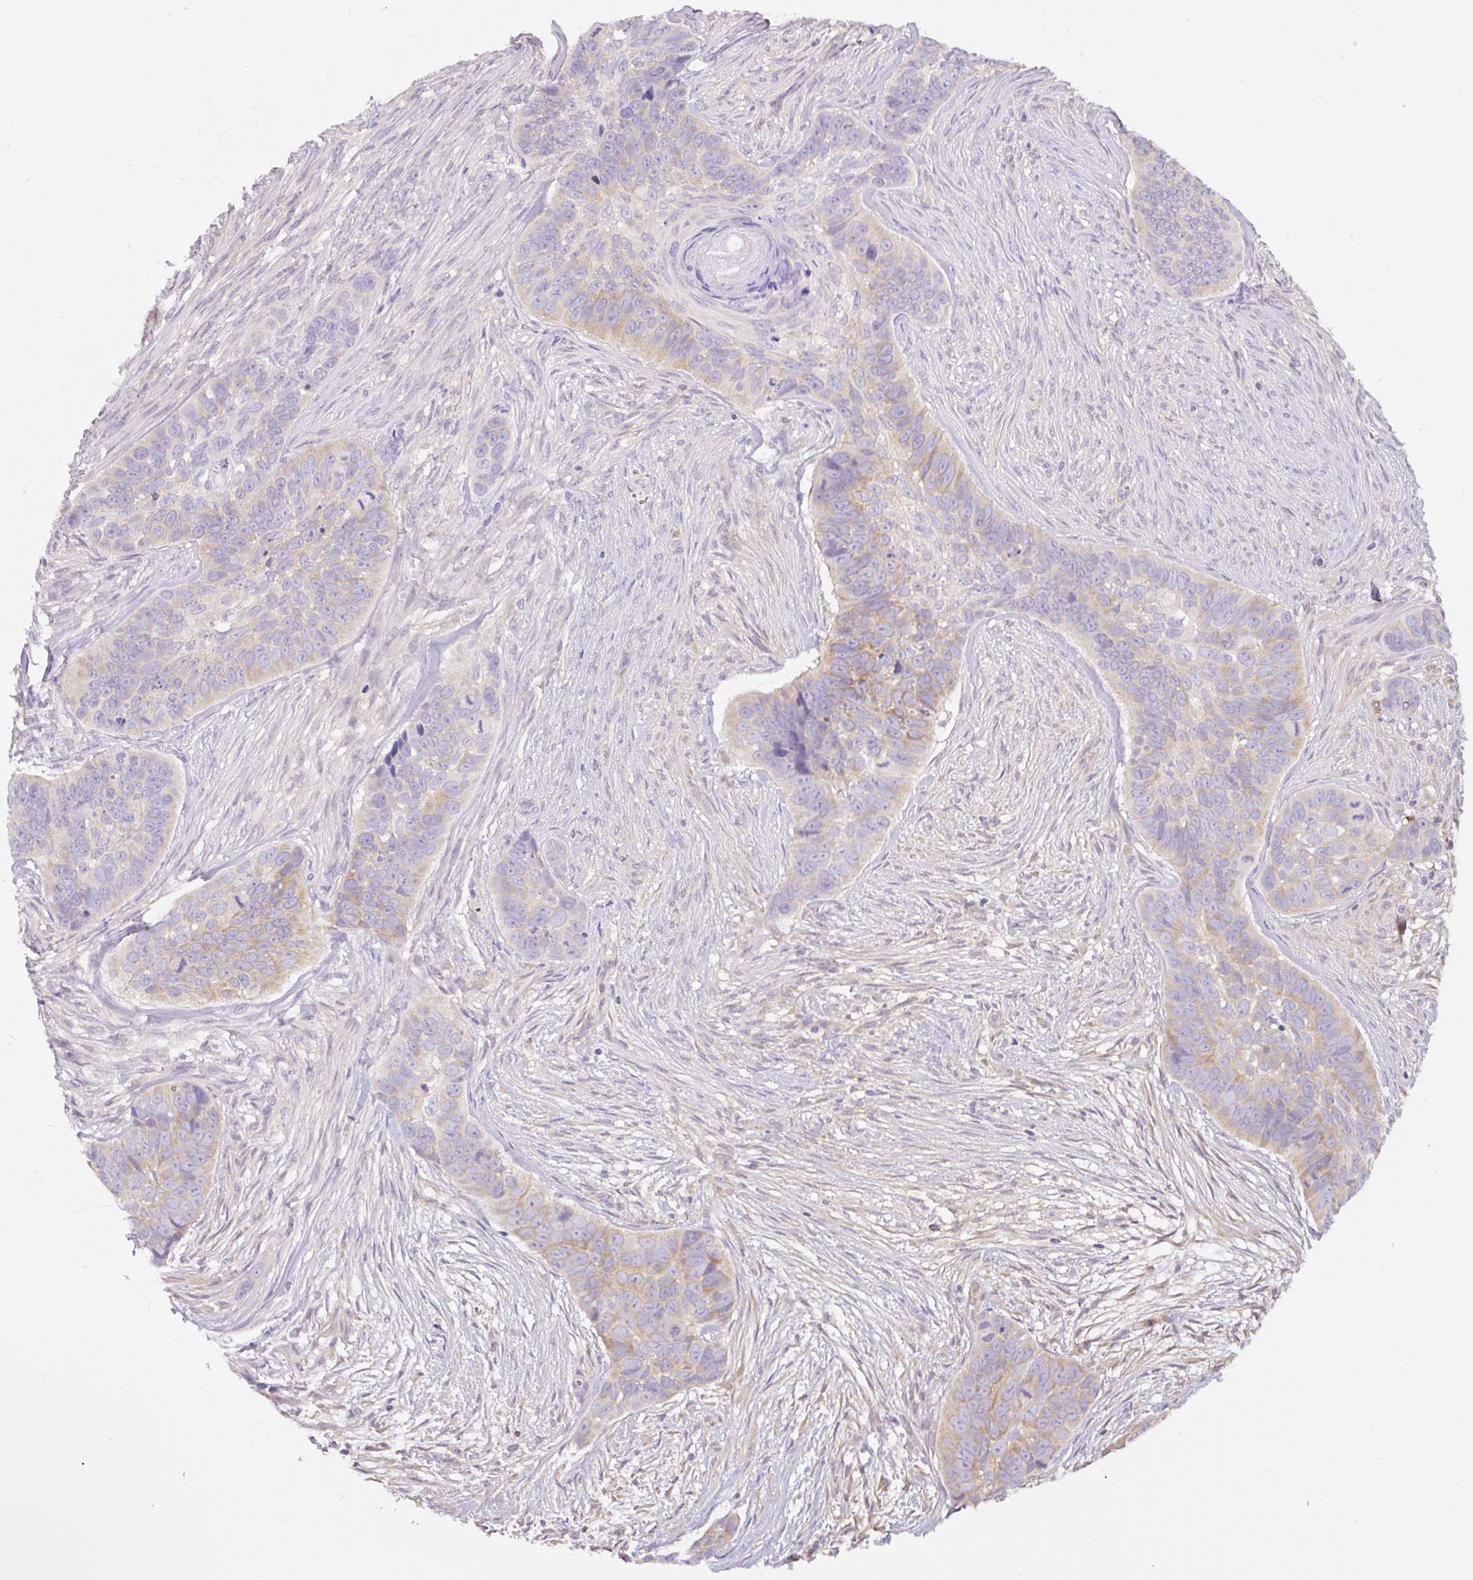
{"staining": {"intensity": "weak", "quantity": "25%-75%", "location": "cytoplasmic/membranous"}, "tissue": "skin cancer", "cell_type": "Tumor cells", "image_type": "cancer", "snomed": [{"axis": "morphology", "description": "Basal cell carcinoma"}, {"axis": "topography", "description": "Skin"}], "caption": "Protein analysis of skin cancer tissue reveals weak cytoplasmic/membranous staining in about 25%-75% of tumor cells.", "gene": "CAMK2B", "patient": {"sex": "female", "age": 82}}